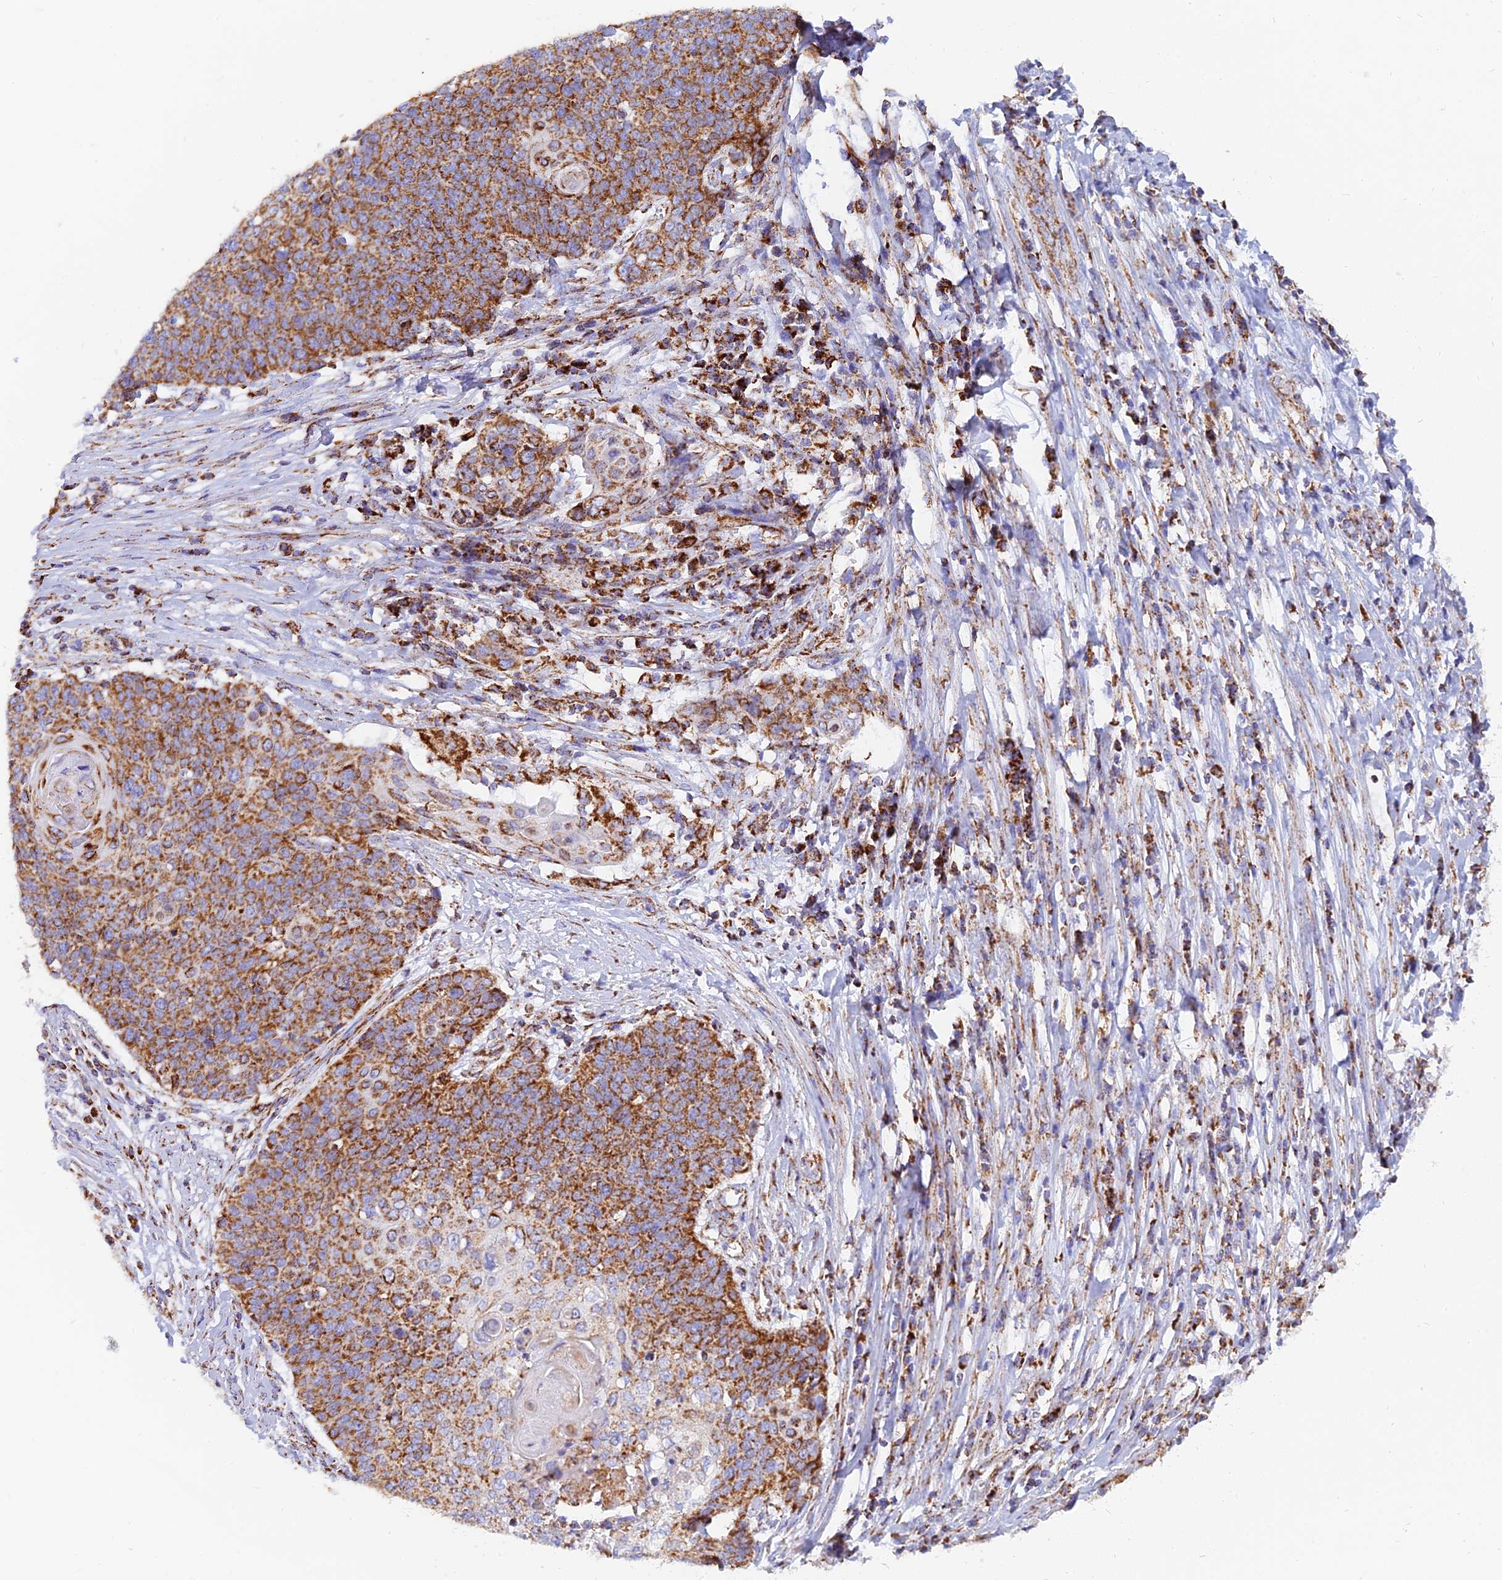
{"staining": {"intensity": "moderate", "quantity": ">75%", "location": "cytoplasmic/membranous"}, "tissue": "cervical cancer", "cell_type": "Tumor cells", "image_type": "cancer", "snomed": [{"axis": "morphology", "description": "Squamous cell carcinoma, NOS"}, {"axis": "topography", "description": "Cervix"}], "caption": "Immunohistochemistry (IHC) staining of squamous cell carcinoma (cervical), which demonstrates medium levels of moderate cytoplasmic/membranous positivity in about >75% of tumor cells indicating moderate cytoplasmic/membranous protein staining. The staining was performed using DAB (brown) for protein detection and nuclei were counterstained in hematoxylin (blue).", "gene": "NDUFB6", "patient": {"sex": "female", "age": 39}}